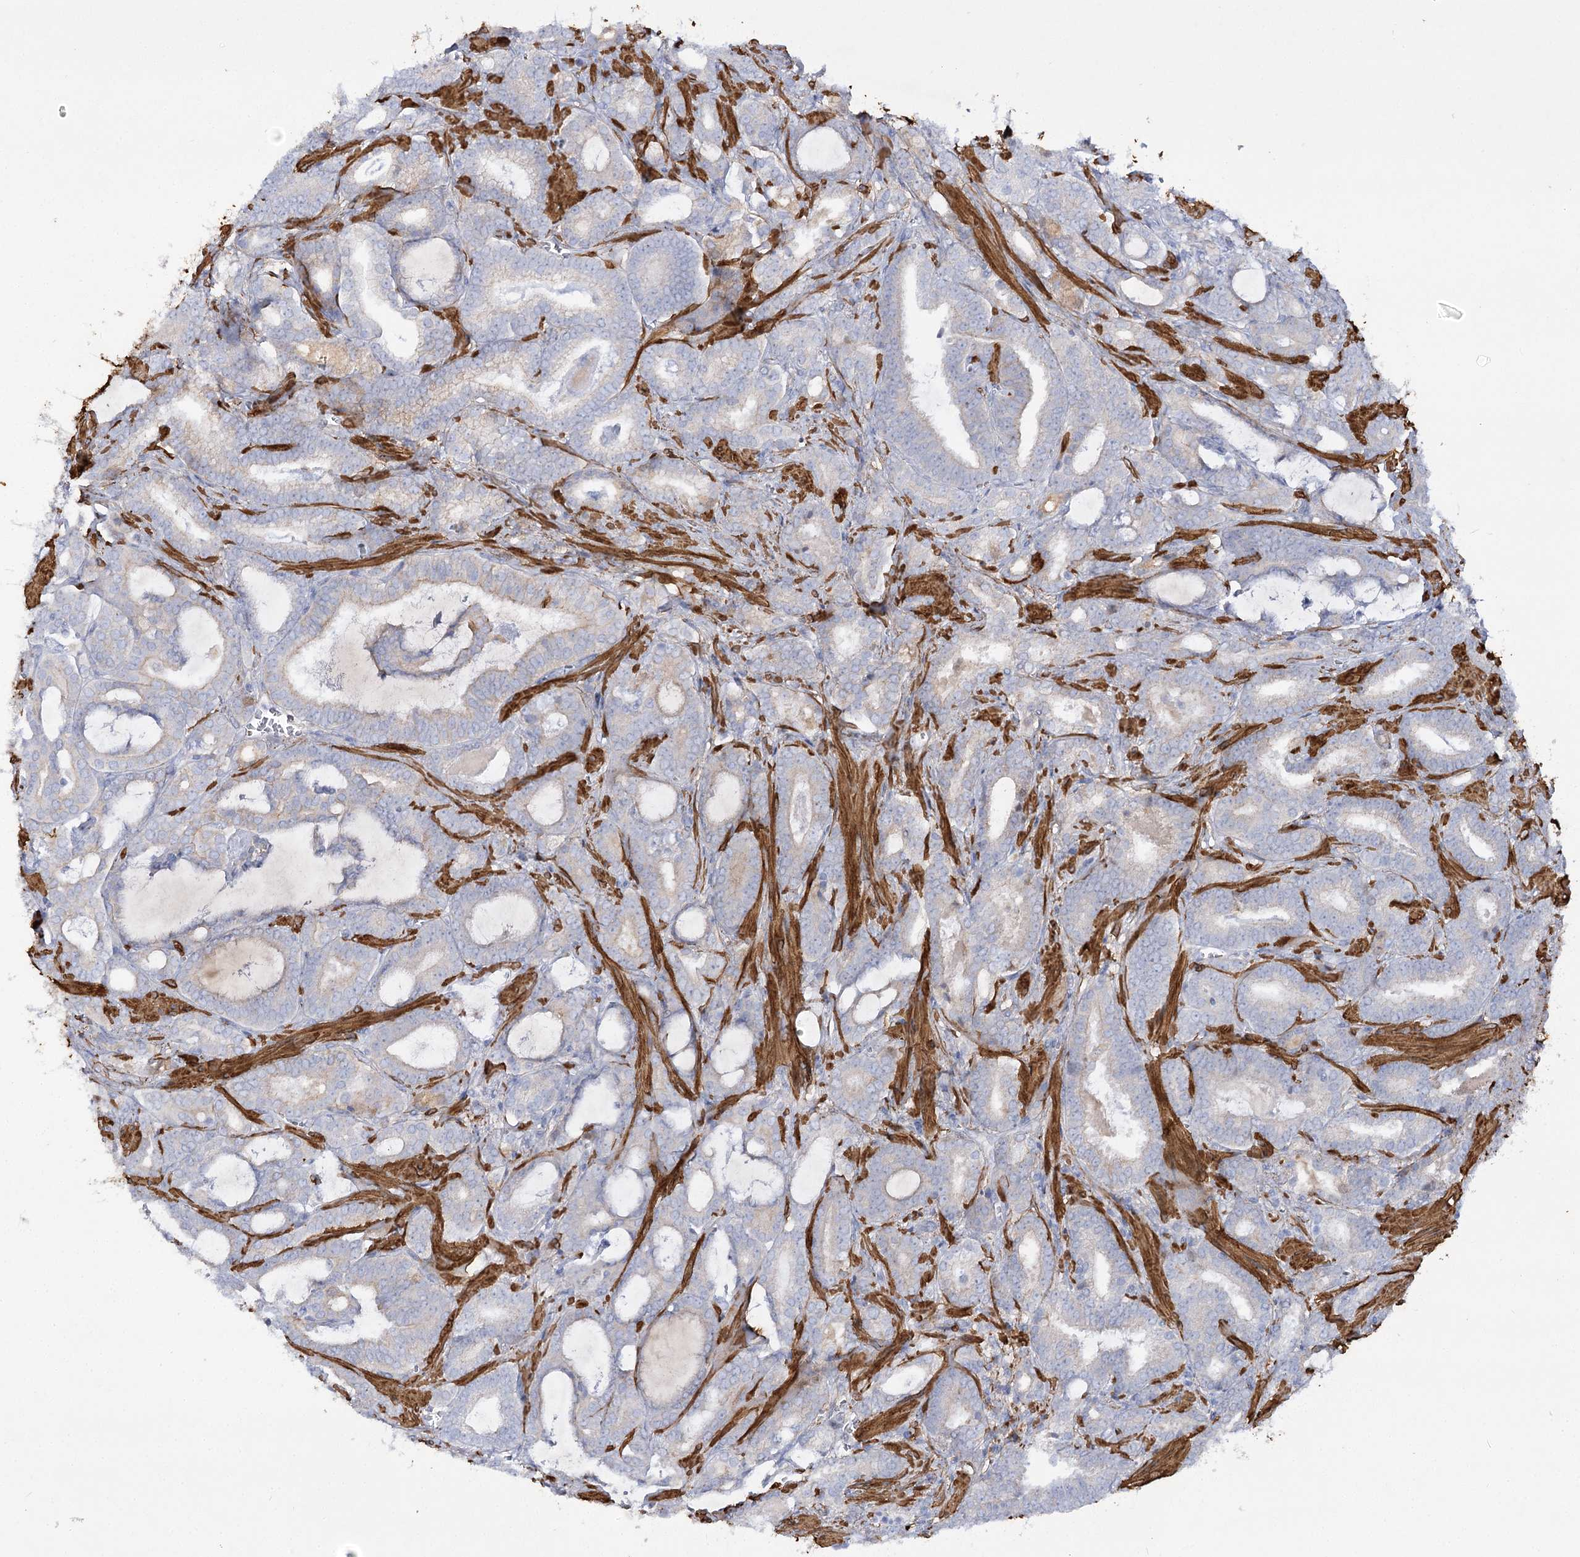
{"staining": {"intensity": "negative", "quantity": "none", "location": "none"}, "tissue": "prostate cancer", "cell_type": "Tumor cells", "image_type": "cancer", "snomed": [{"axis": "morphology", "description": "Adenocarcinoma, High grade"}, {"axis": "topography", "description": "Prostate and seminal vesicle, NOS"}], "caption": "IHC of human prostate cancer (high-grade adenocarcinoma) reveals no staining in tumor cells.", "gene": "RTN2", "patient": {"sex": "male", "age": 67}}